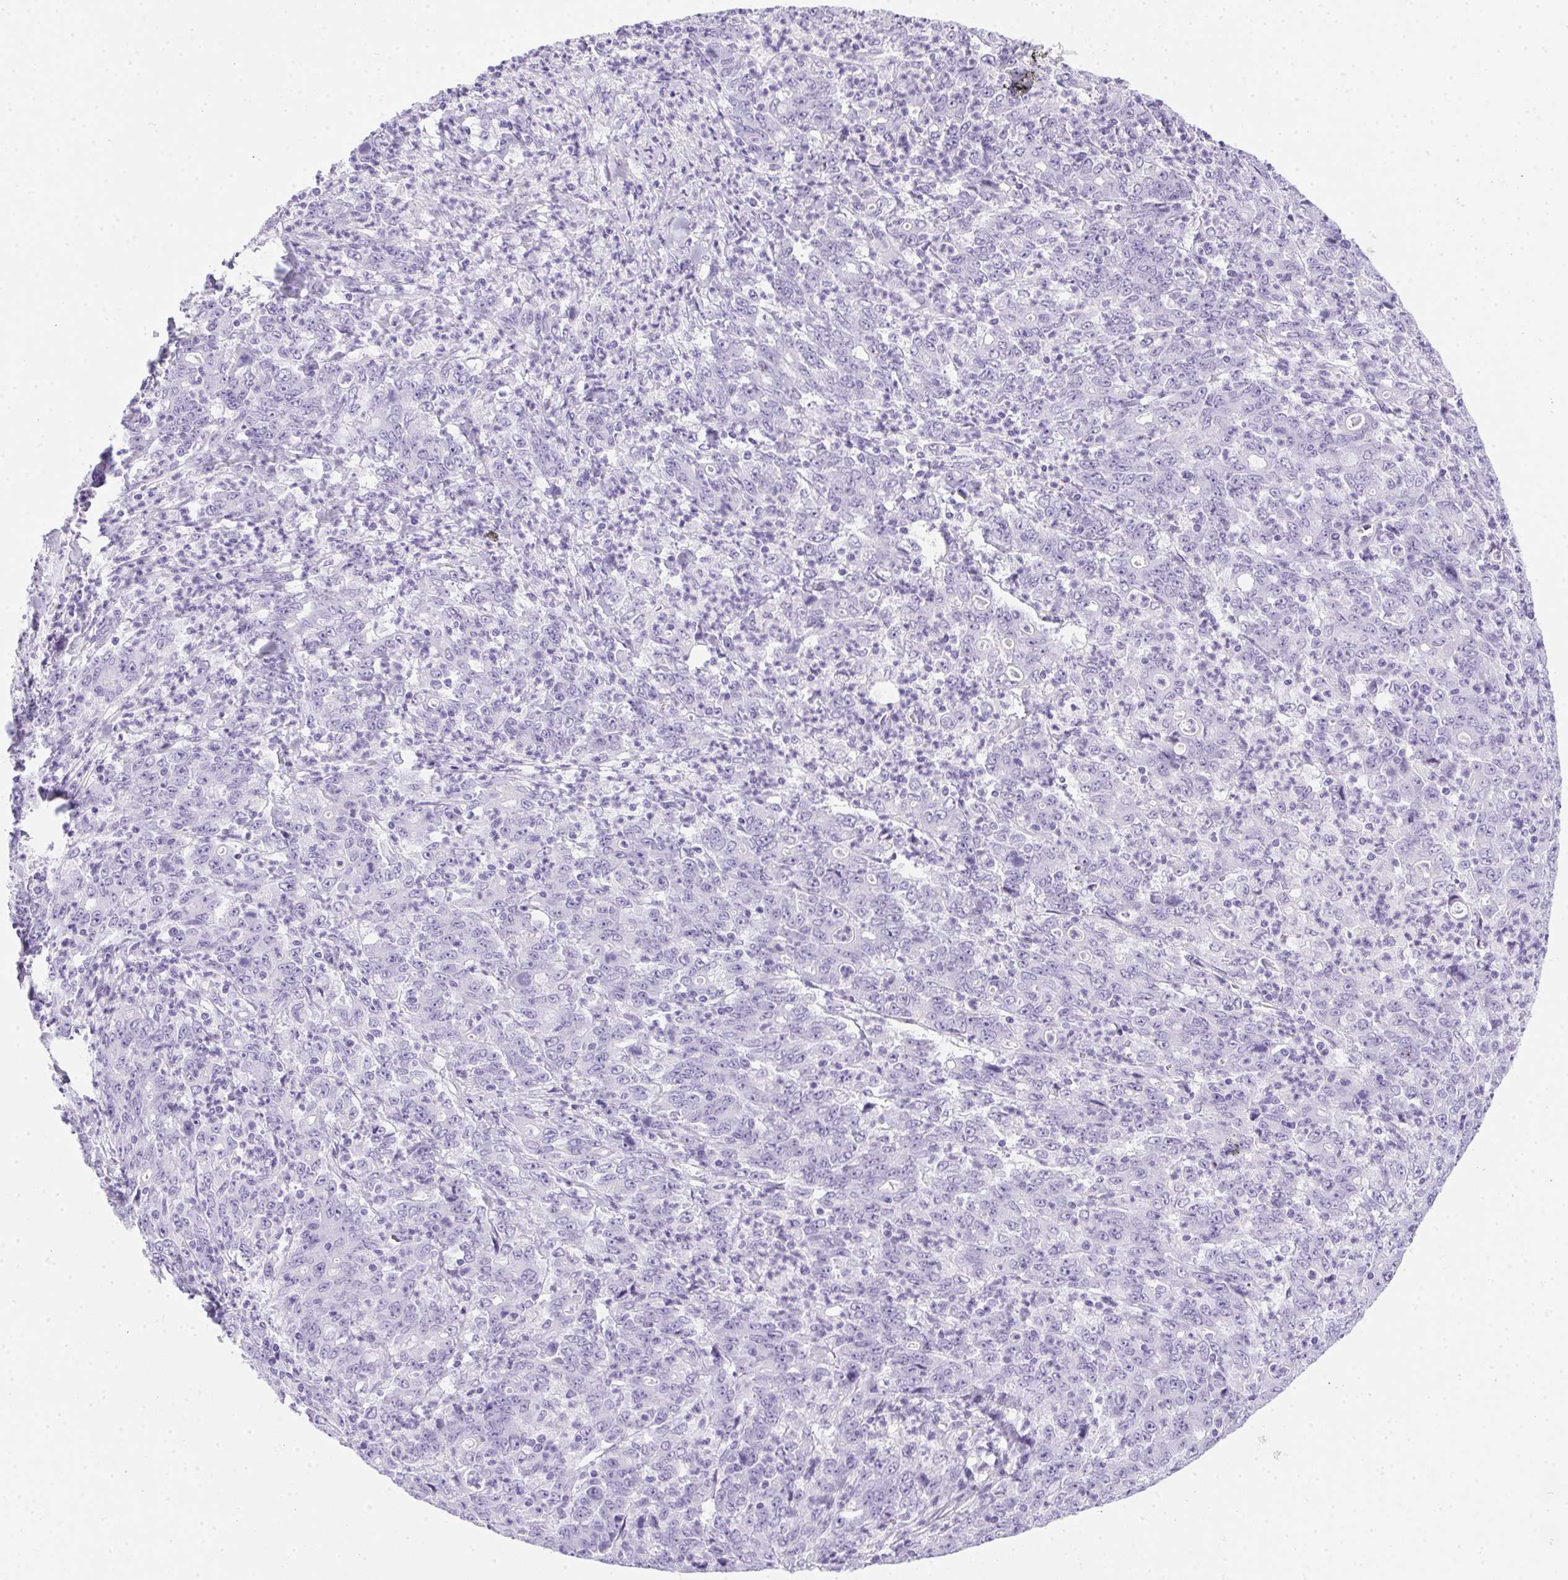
{"staining": {"intensity": "negative", "quantity": "none", "location": "none"}, "tissue": "stomach cancer", "cell_type": "Tumor cells", "image_type": "cancer", "snomed": [{"axis": "morphology", "description": "Adenocarcinoma, NOS"}, {"axis": "topography", "description": "Stomach, lower"}], "caption": "Immunohistochemistry of human stomach adenocarcinoma displays no expression in tumor cells. Brightfield microscopy of IHC stained with DAB (brown) and hematoxylin (blue), captured at high magnification.", "gene": "SPACA5B", "patient": {"sex": "female", "age": 71}}